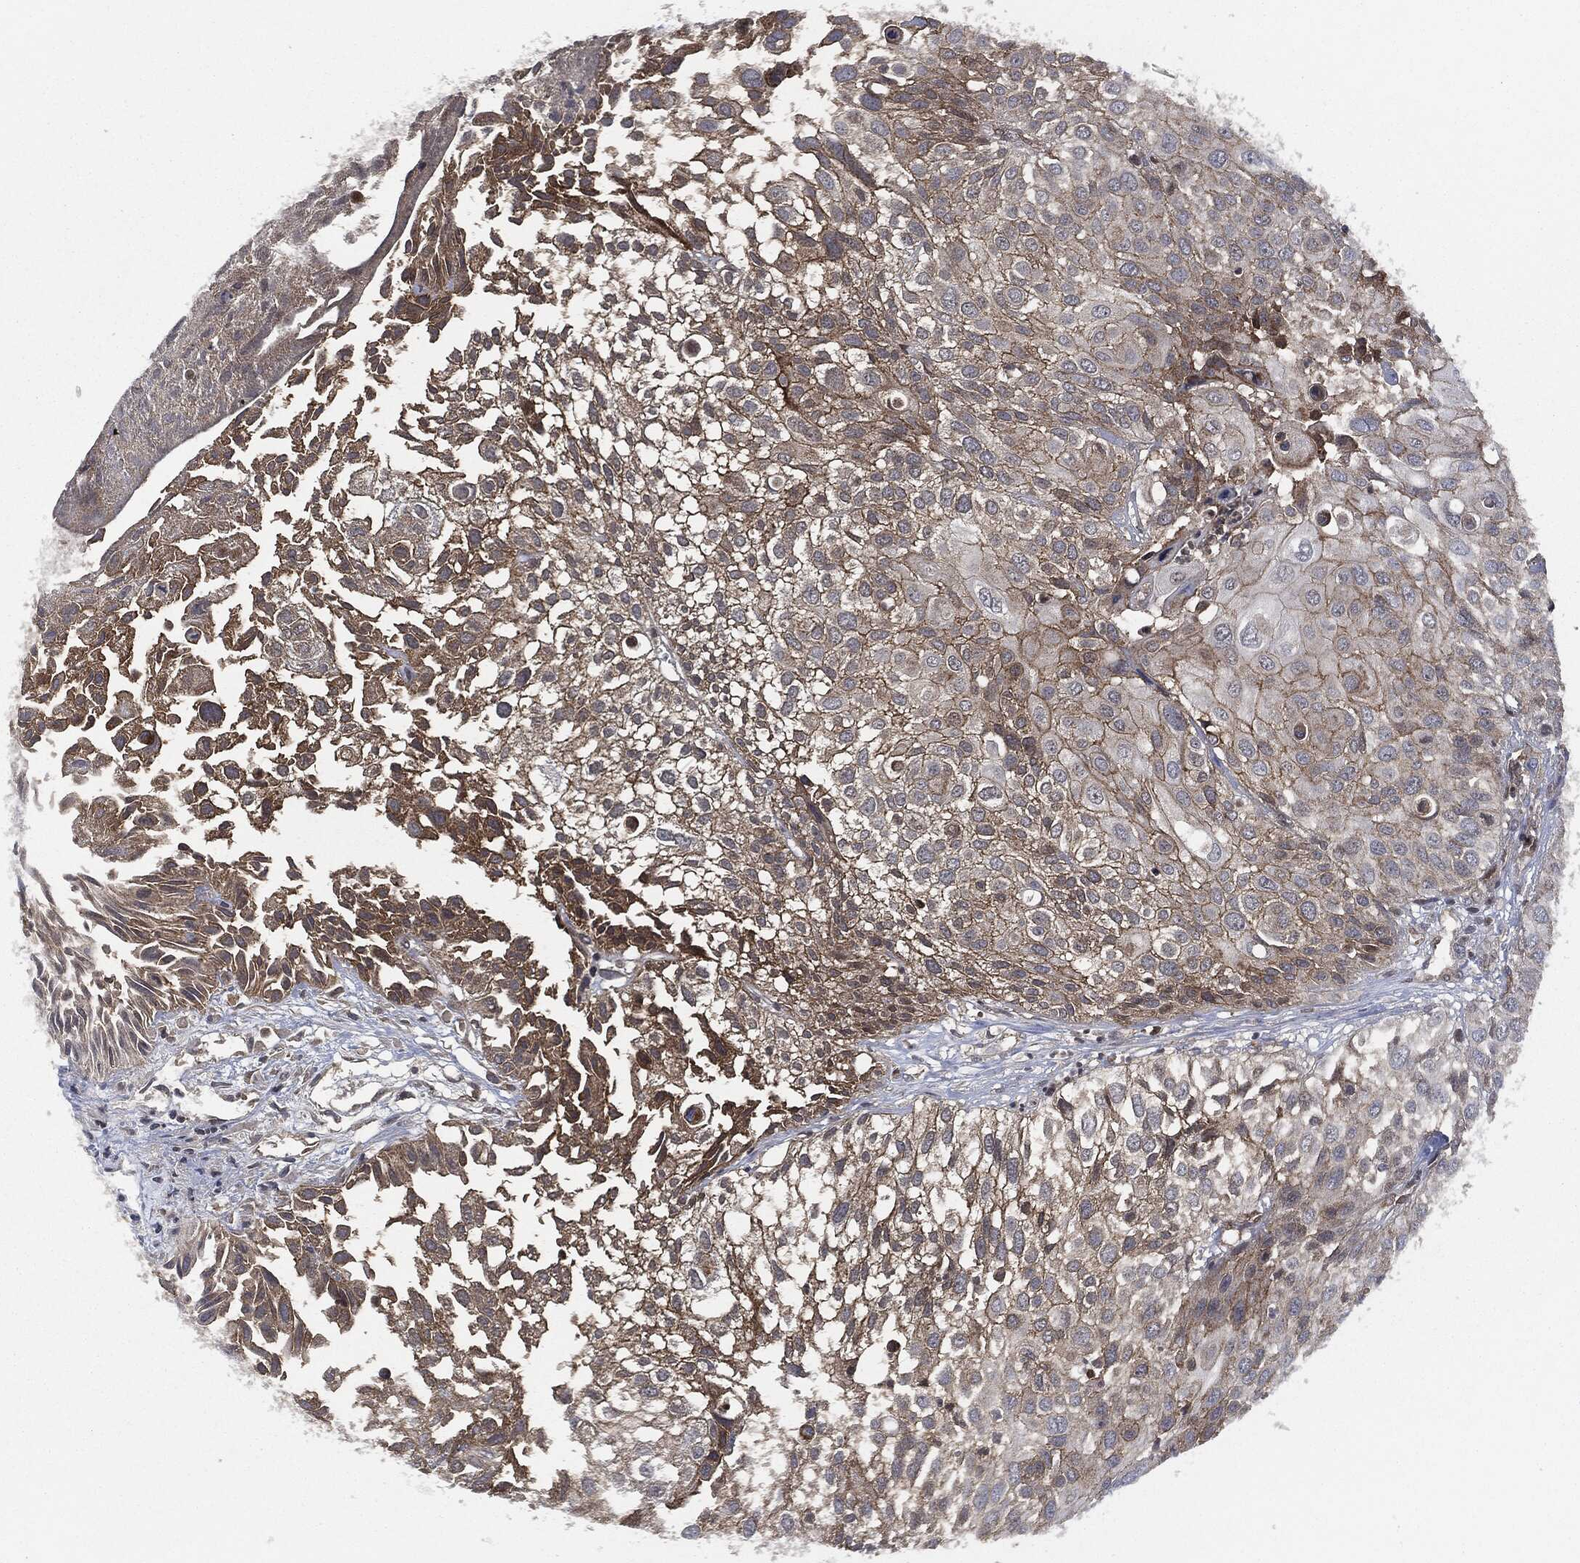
{"staining": {"intensity": "moderate", "quantity": "<25%", "location": "cytoplasmic/membranous"}, "tissue": "urothelial cancer", "cell_type": "Tumor cells", "image_type": "cancer", "snomed": [{"axis": "morphology", "description": "Urothelial carcinoma, High grade"}, {"axis": "topography", "description": "Urinary bladder"}], "caption": "Brown immunohistochemical staining in human high-grade urothelial carcinoma reveals moderate cytoplasmic/membranous expression in approximately <25% of tumor cells.", "gene": "HRAS", "patient": {"sex": "female", "age": 79}}